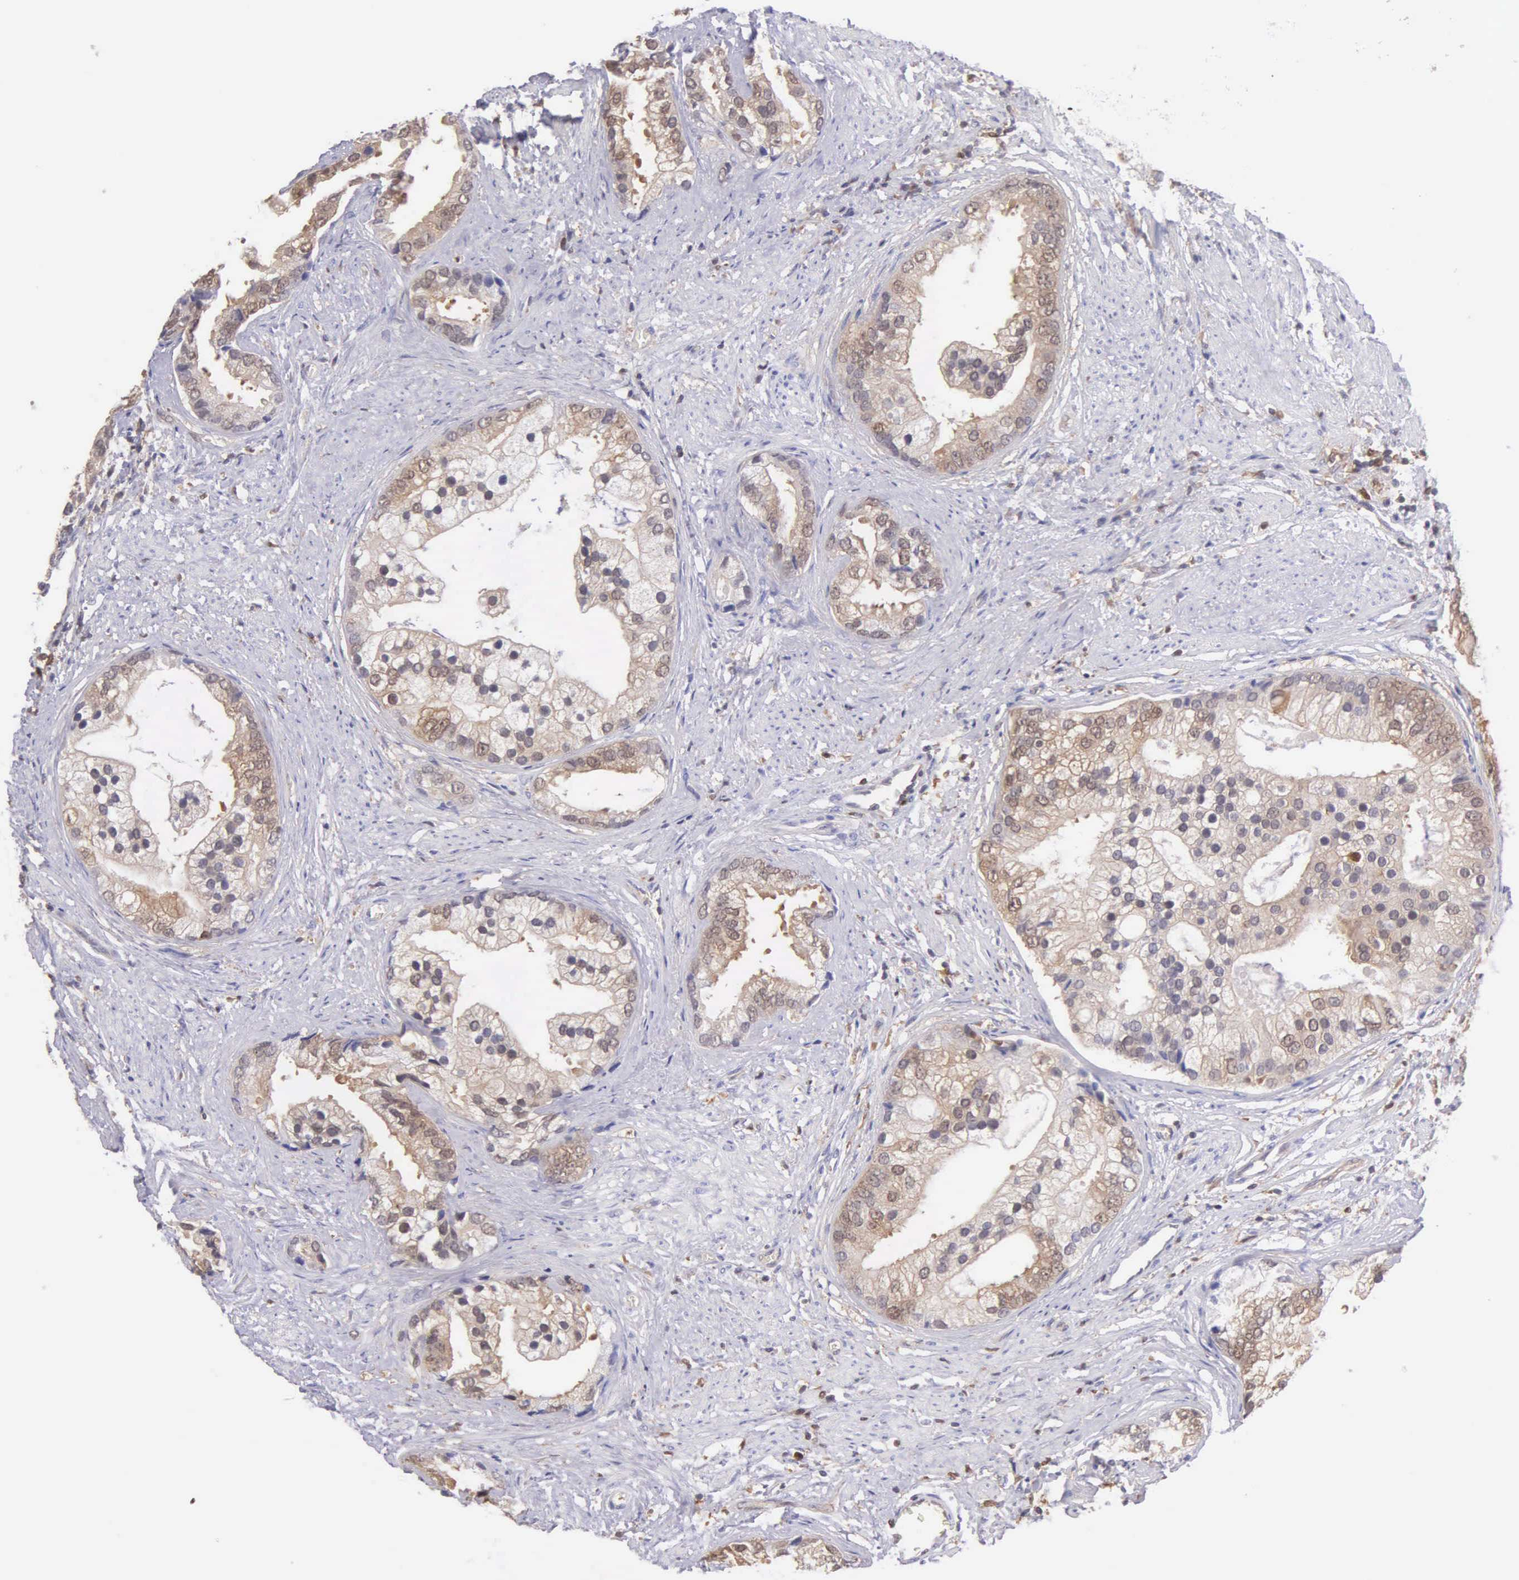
{"staining": {"intensity": "moderate", "quantity": "25%-75%", "location": "cytoplasmic/membranous"}, "tissue": "prostate cancer", "cell_type": "Tumor cells", "image_type": "cancer", "snomed": [{"axis": "morphology", "description": "Adenocarcinoma, Medium grade"}, {"axis": "topography", "description": "Prostate"}], "caption": "Medium-grade adenocarcinoma (prostate) stained with a brown dye shows moderate cytoplasmic/membranous positive positivity in approximately 25%-75% of tumor cells.", "gene": "BID", "patient": {"sex": "male", "age": 65}}